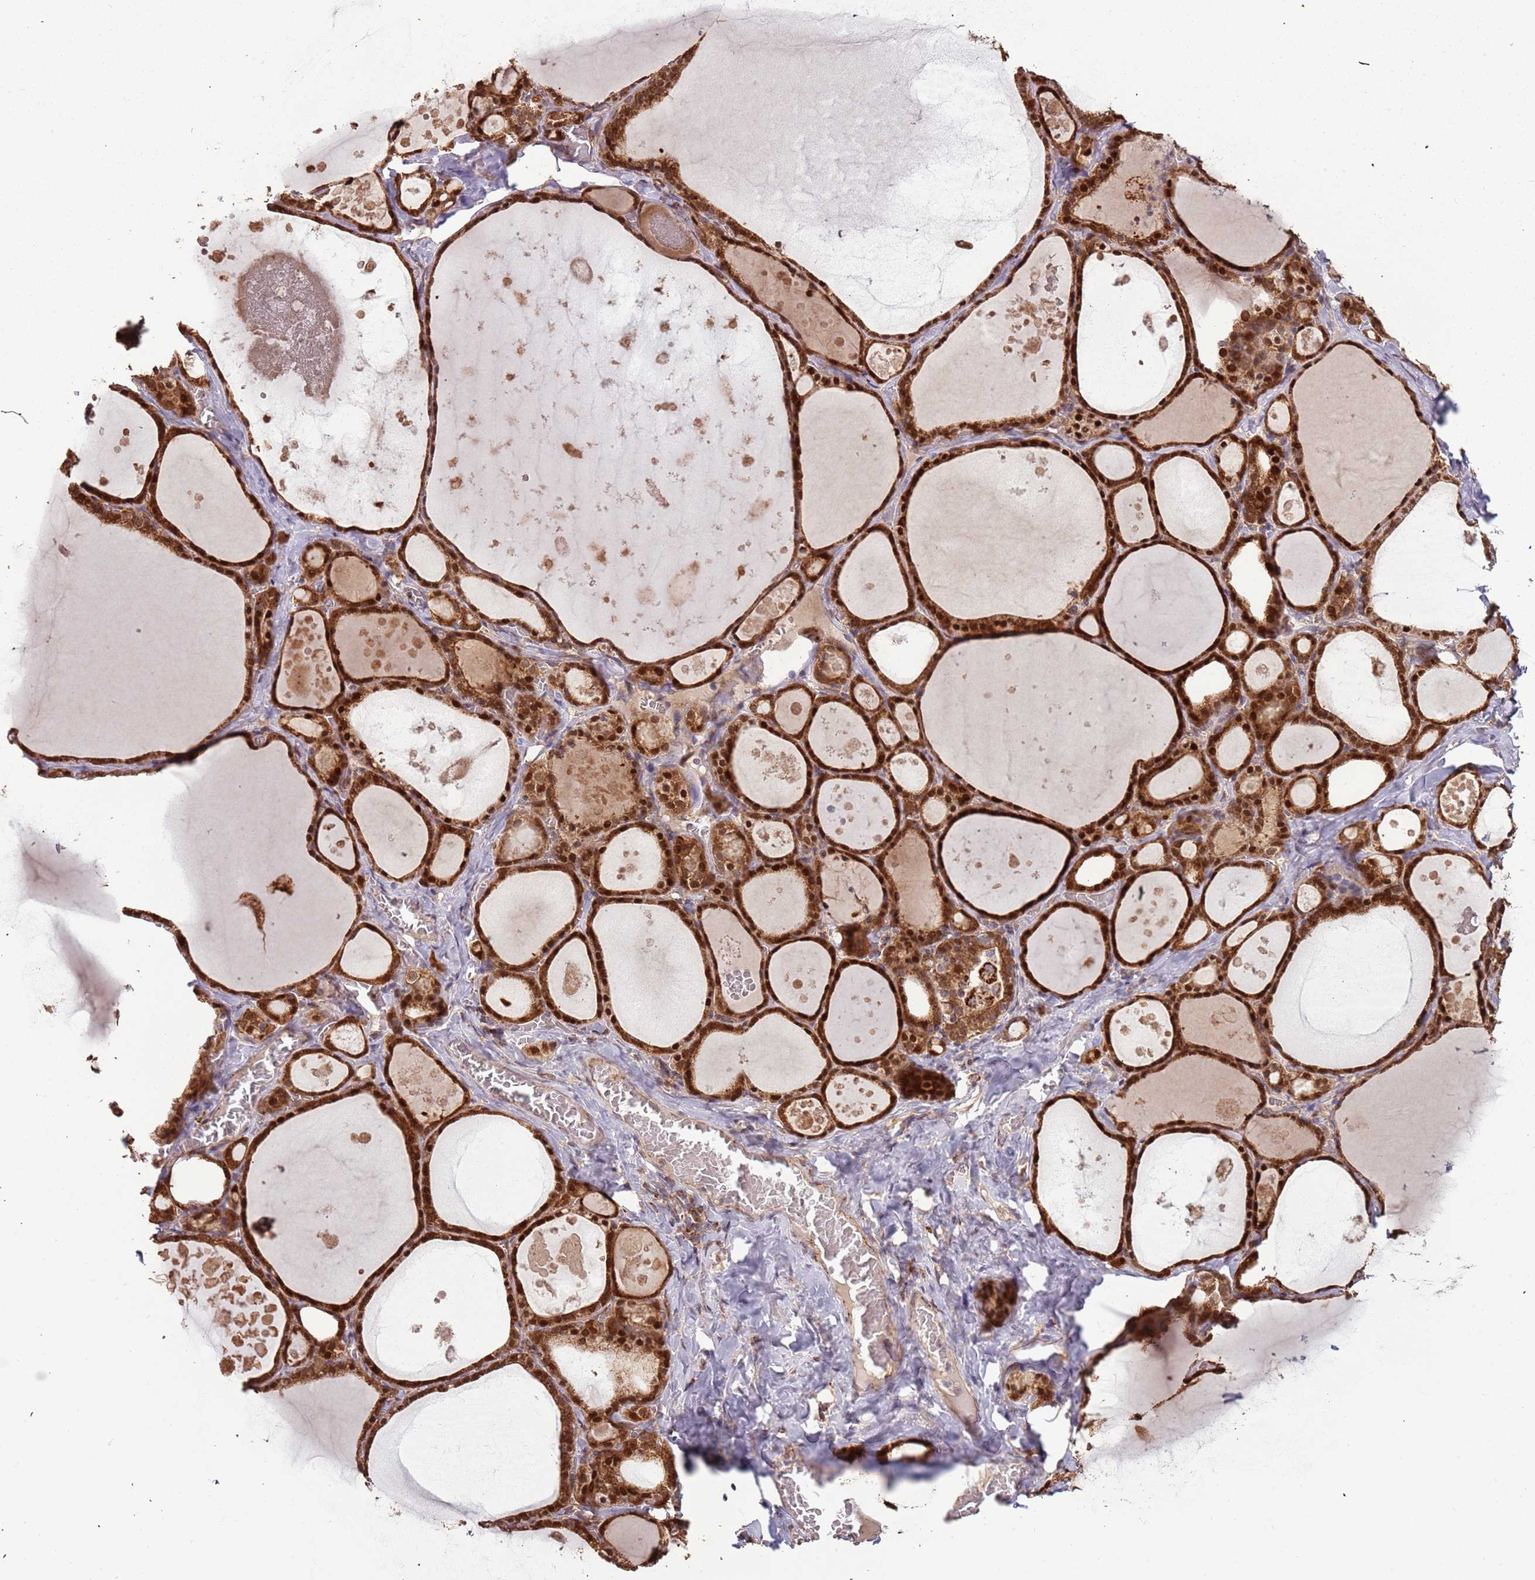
{"staining": {"intensity": "strong", "quantity": ">75%", "location": "cytoplasmic/membranous,nuclear"}, "tissue": "thyroid gland", "cell_type": "Glandular cells", "image_type": "normal", "snomed": [{"axis": "morphology", "description": "Normal tissue, NOS"}, {"axis": "topography", "description": "Thyroid gland"}], "caption": "A histopathology image of human thyroid gland stained for a protein reveals strong cytoplasmic/membranous,nuclear brown staining in glandular cells. Using DAB (3,3'-diaminobenzidine) (brown) and hematoxylin (blue) stains, captured at high magnification using brightfield microscopy.", "gene": "IL17RD", "patient": {"sex": "male", "age": 56}}